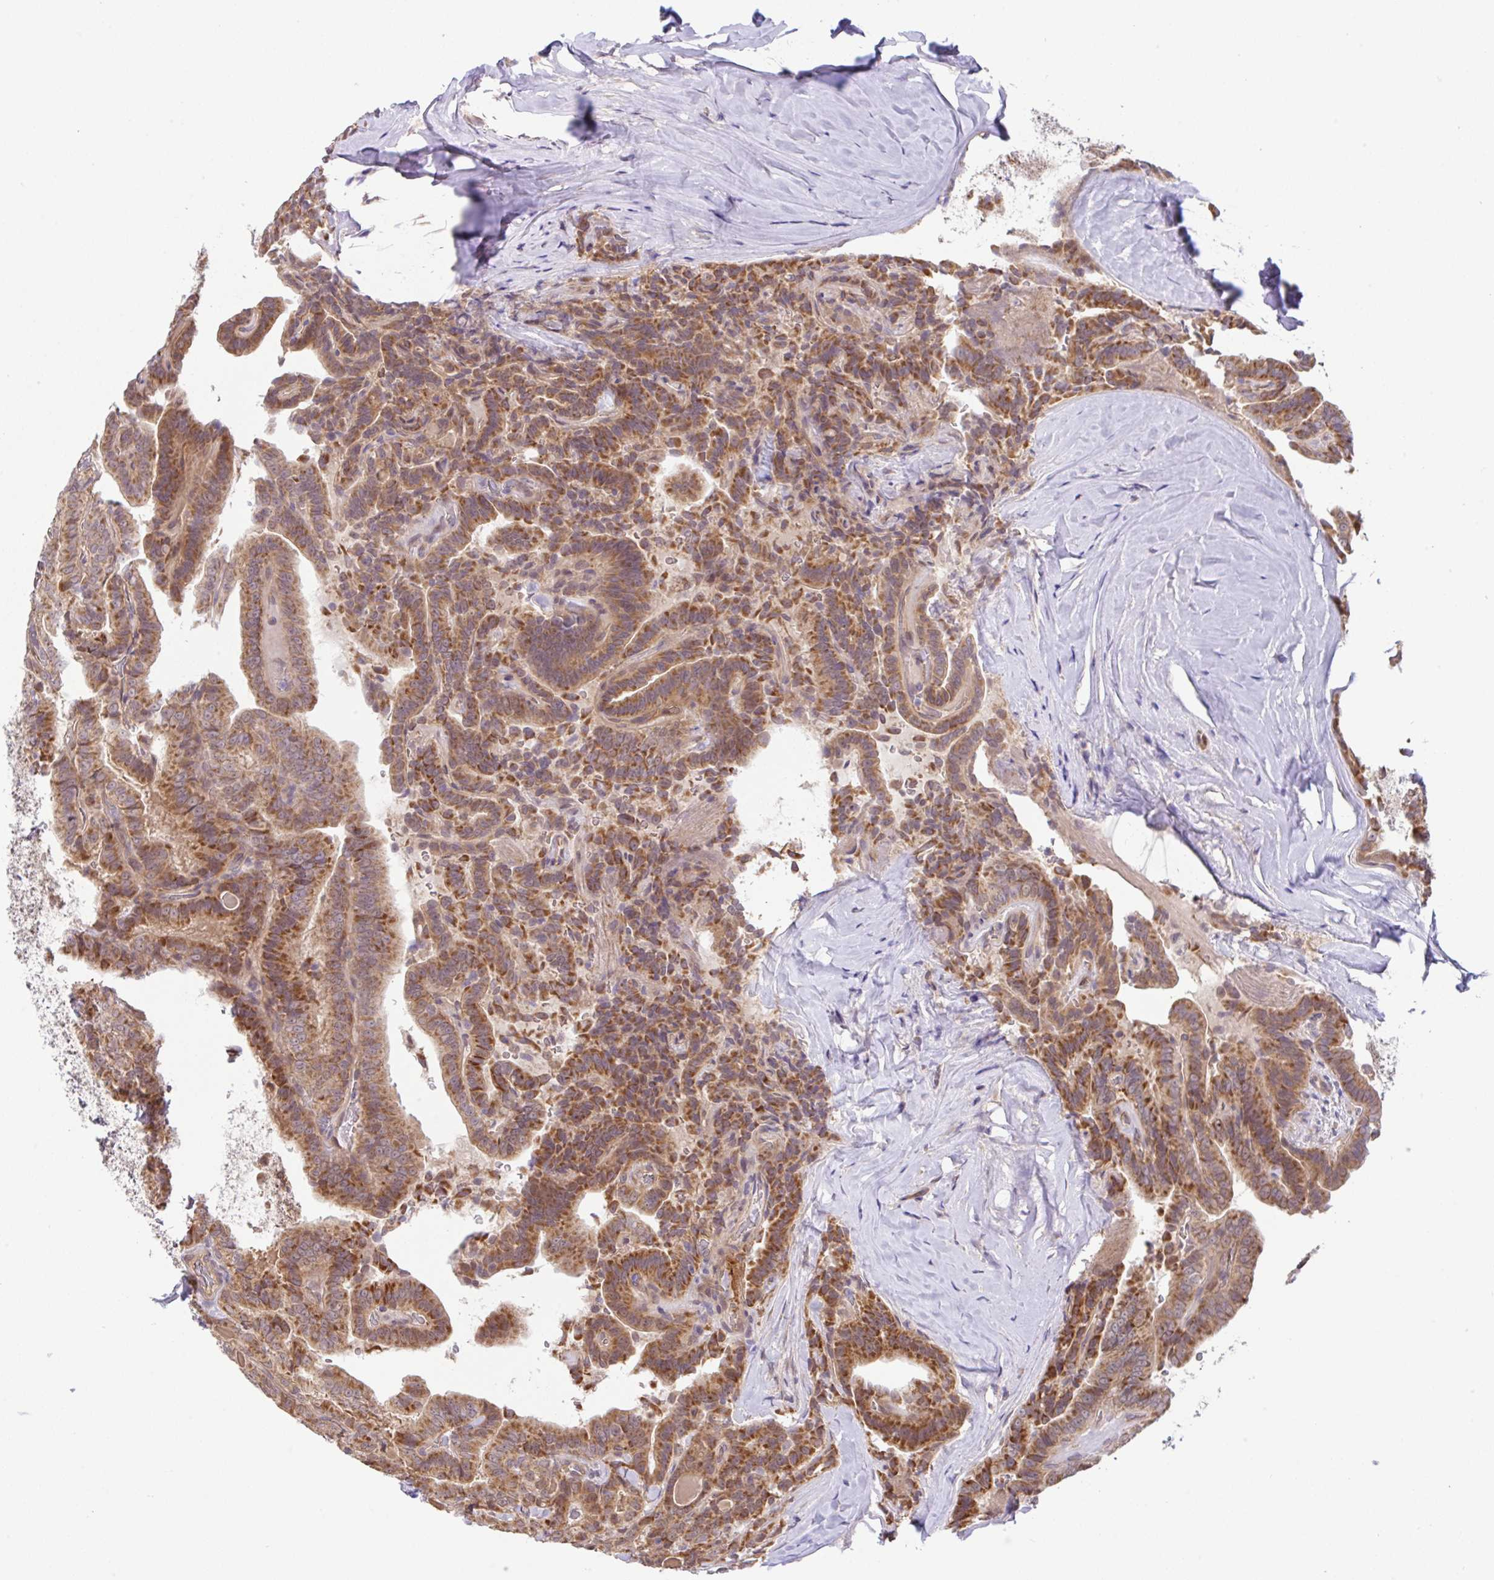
{"staining": {"intensity": "moderate", "quantity": ">75%", "location": "cytoplasmic/membranous"}, "tissue": "thyroid cancer", "cell_type": "Tumor cells", "image_type": "cancer", "snomed": [{"axis": "morphology", "description": "Papillary adenocarcinoma, NOS"}, {"axis": "topography", "description": "Thyroid gland"}], "caption": "Thyroid cancer was stained to show a protein in brown. There is medium levels of moderate cytoplasmic/membranous expression in about >75% of tumor cells. The staining was performed using DAB (3,3'-diaminobenzidine) to visualize the protein expression in brown, while the nuclei were stained in blue with hematoxylin (Magnification: 20x).", "gene": "DLEU7", "patient": {"sex": "male", "age": 61}}